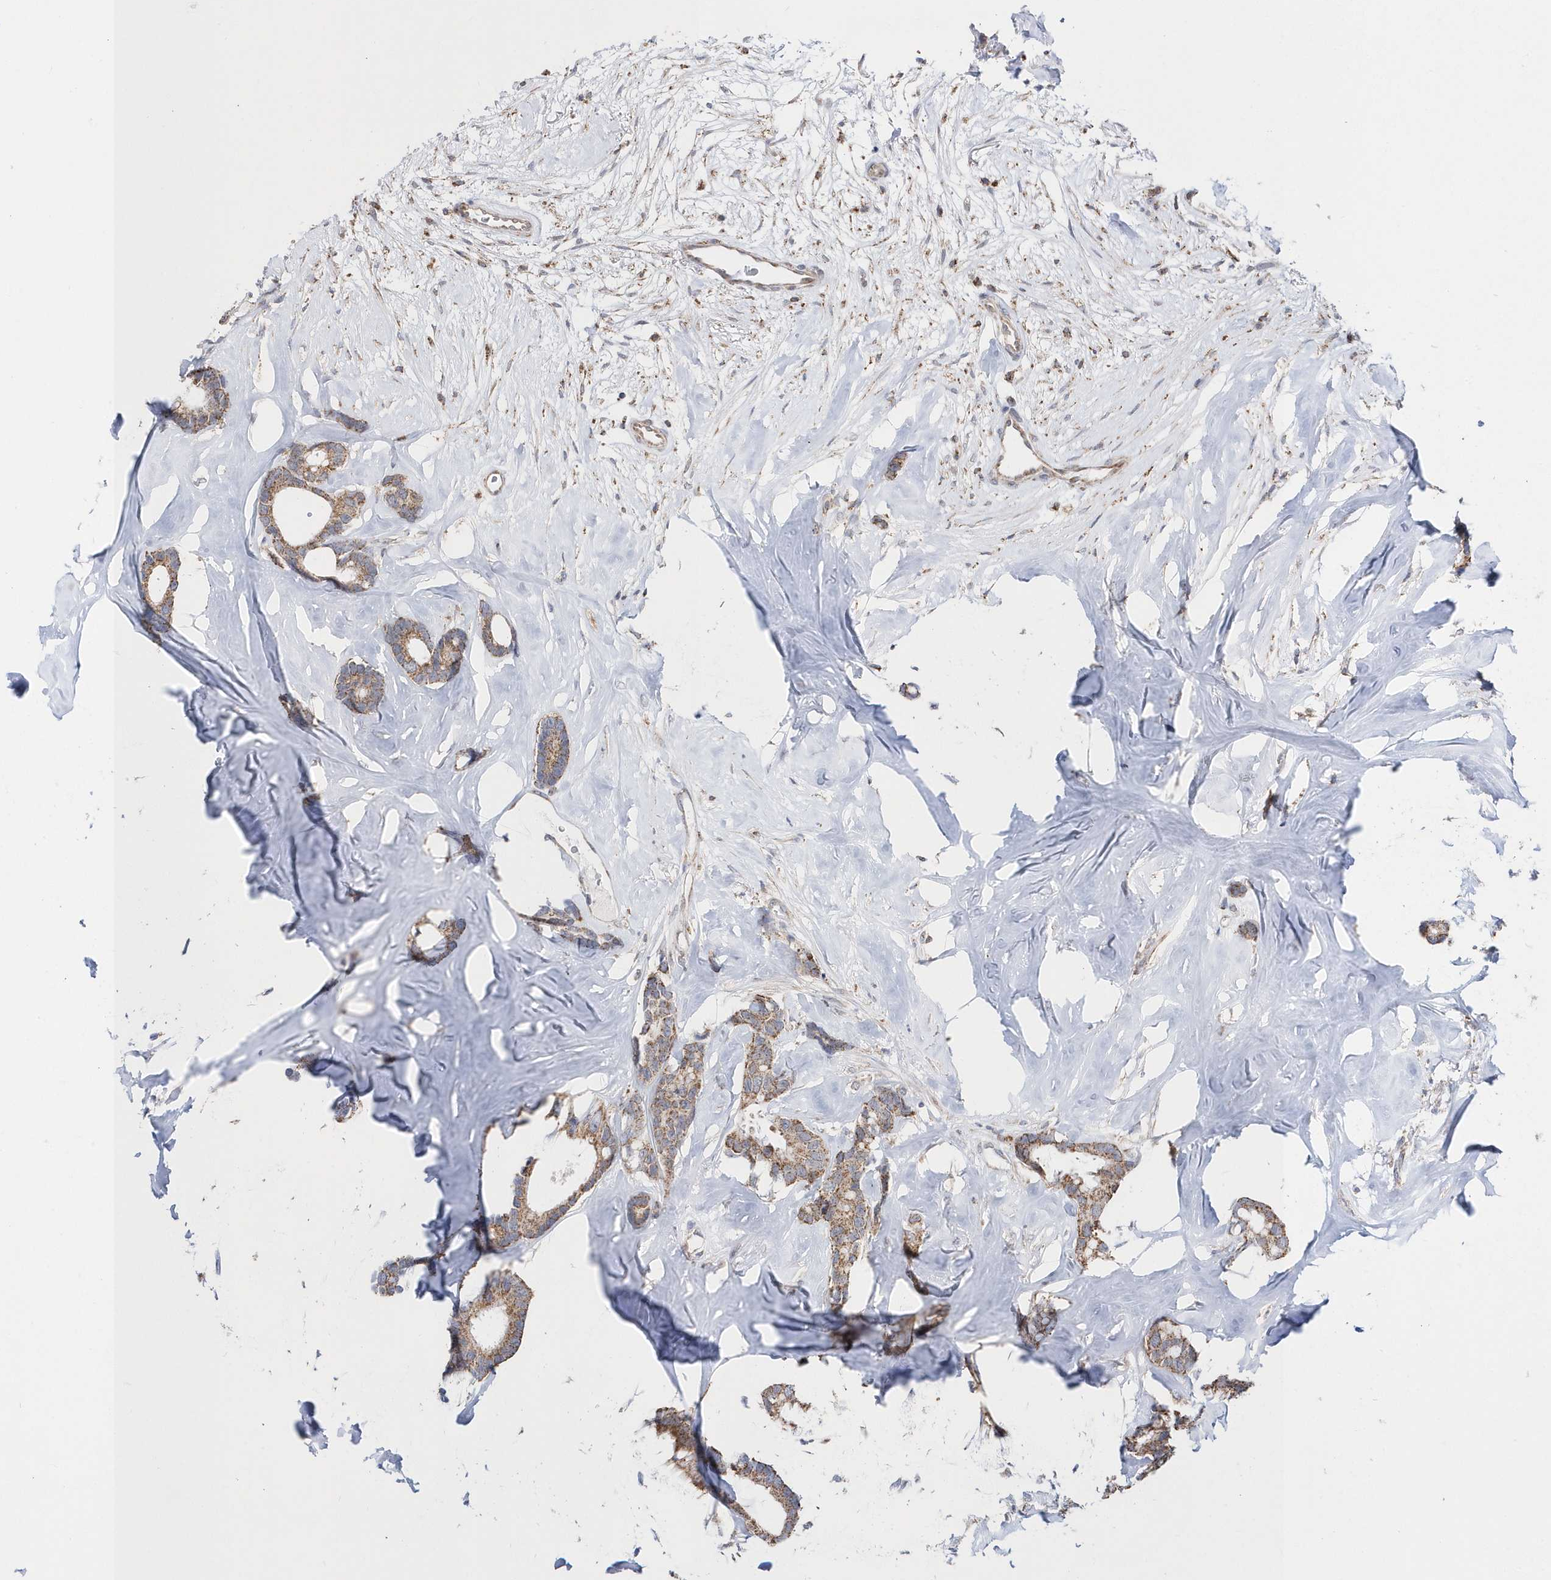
{"staining": {"intensity": "moderate", "quantity": ">75%", "location": "cytoplasmic/membranous"}, "tissue": "breast cancer", "cell_type": "Tumor cells", "image_type": "cancer", "snomed": [{"axis": "morphology", "description": "Duct carcinoma"}, {"axis": "topography", "description": "Breast"}], "caption": "Immunohistochemistry (IHC) histopathology image of invasive ductal carcinoma (breast) stained for a protein (brown), which exhibits medium levels of moderate cytoplasmic/membranous positivity in approximately >75% of tumor cells.", "gene": "SPATA5", "patient": {"sex": "female", "age": 87}}